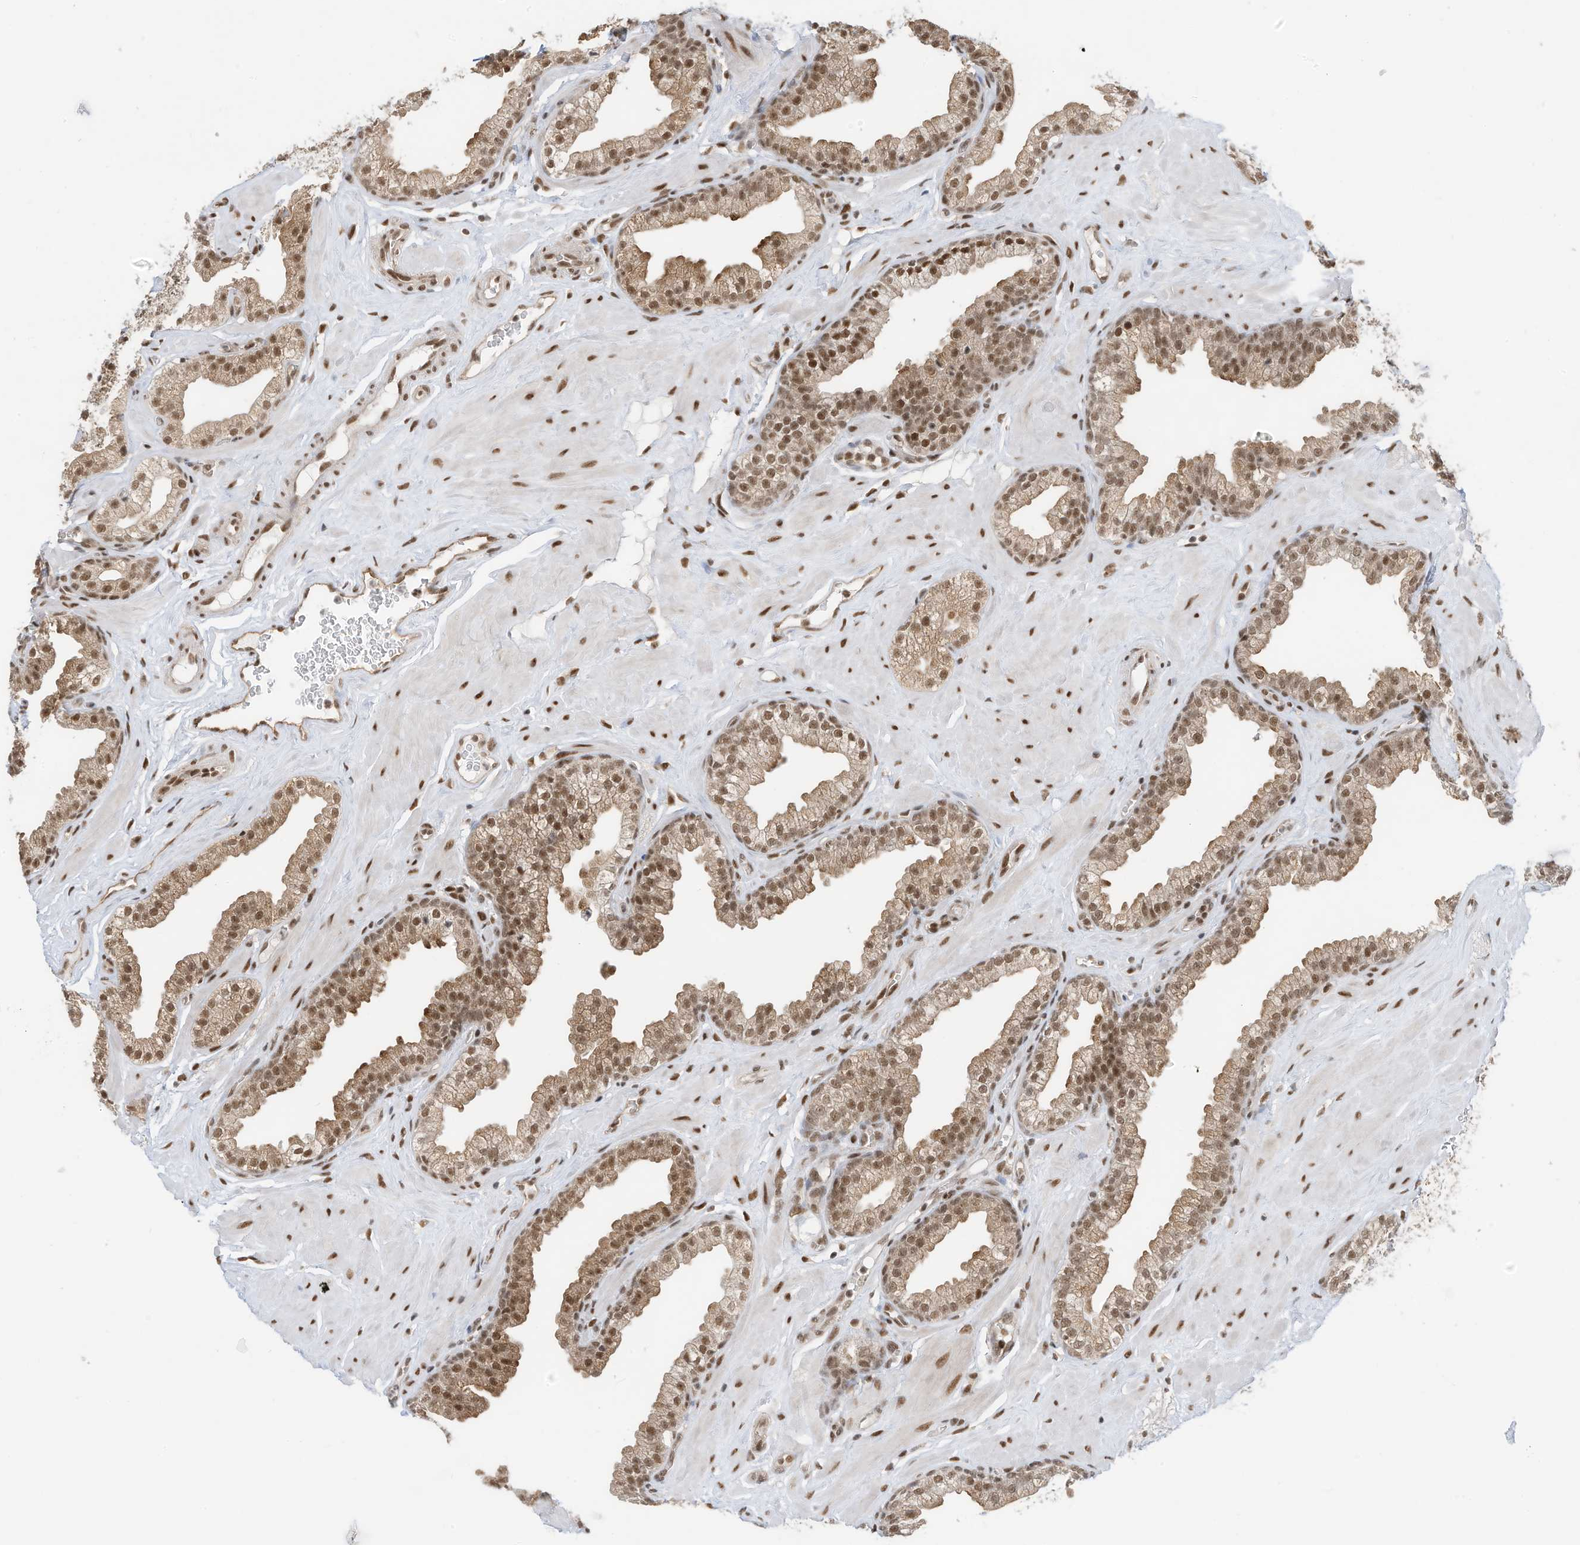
{"staining": {"intensity": "moderate", "quantity": ">75%", "location": "cytoplasmic/membranous,nuclear"}, "tissue": "prostate", "cell_type": "Glandular cells", "image_type": "normal", "snomed": [{"axis": "morphology", "description": "Normal tissue, NOS"}, {"axis": "morphology", "description": "Urothelial carcinoma, Low grade"}, {"axis": "topography", "description": "Urinary bladder"}, {"axis": "topography", "description": "Prostate"}], "caption": "A brown stain shows moderate cytoplasmic/membranous,nuclear positivity of a protein in glandular cells of unremarkable human prostate. Using DAB (3,3'-diaminobenzidine) (brown) and hematoxylin (blue) stains, captured at high magnification using brightfield microscopy.", "gene": "AURKAIP1", "patient": {"sex": "male", "age": 60}}